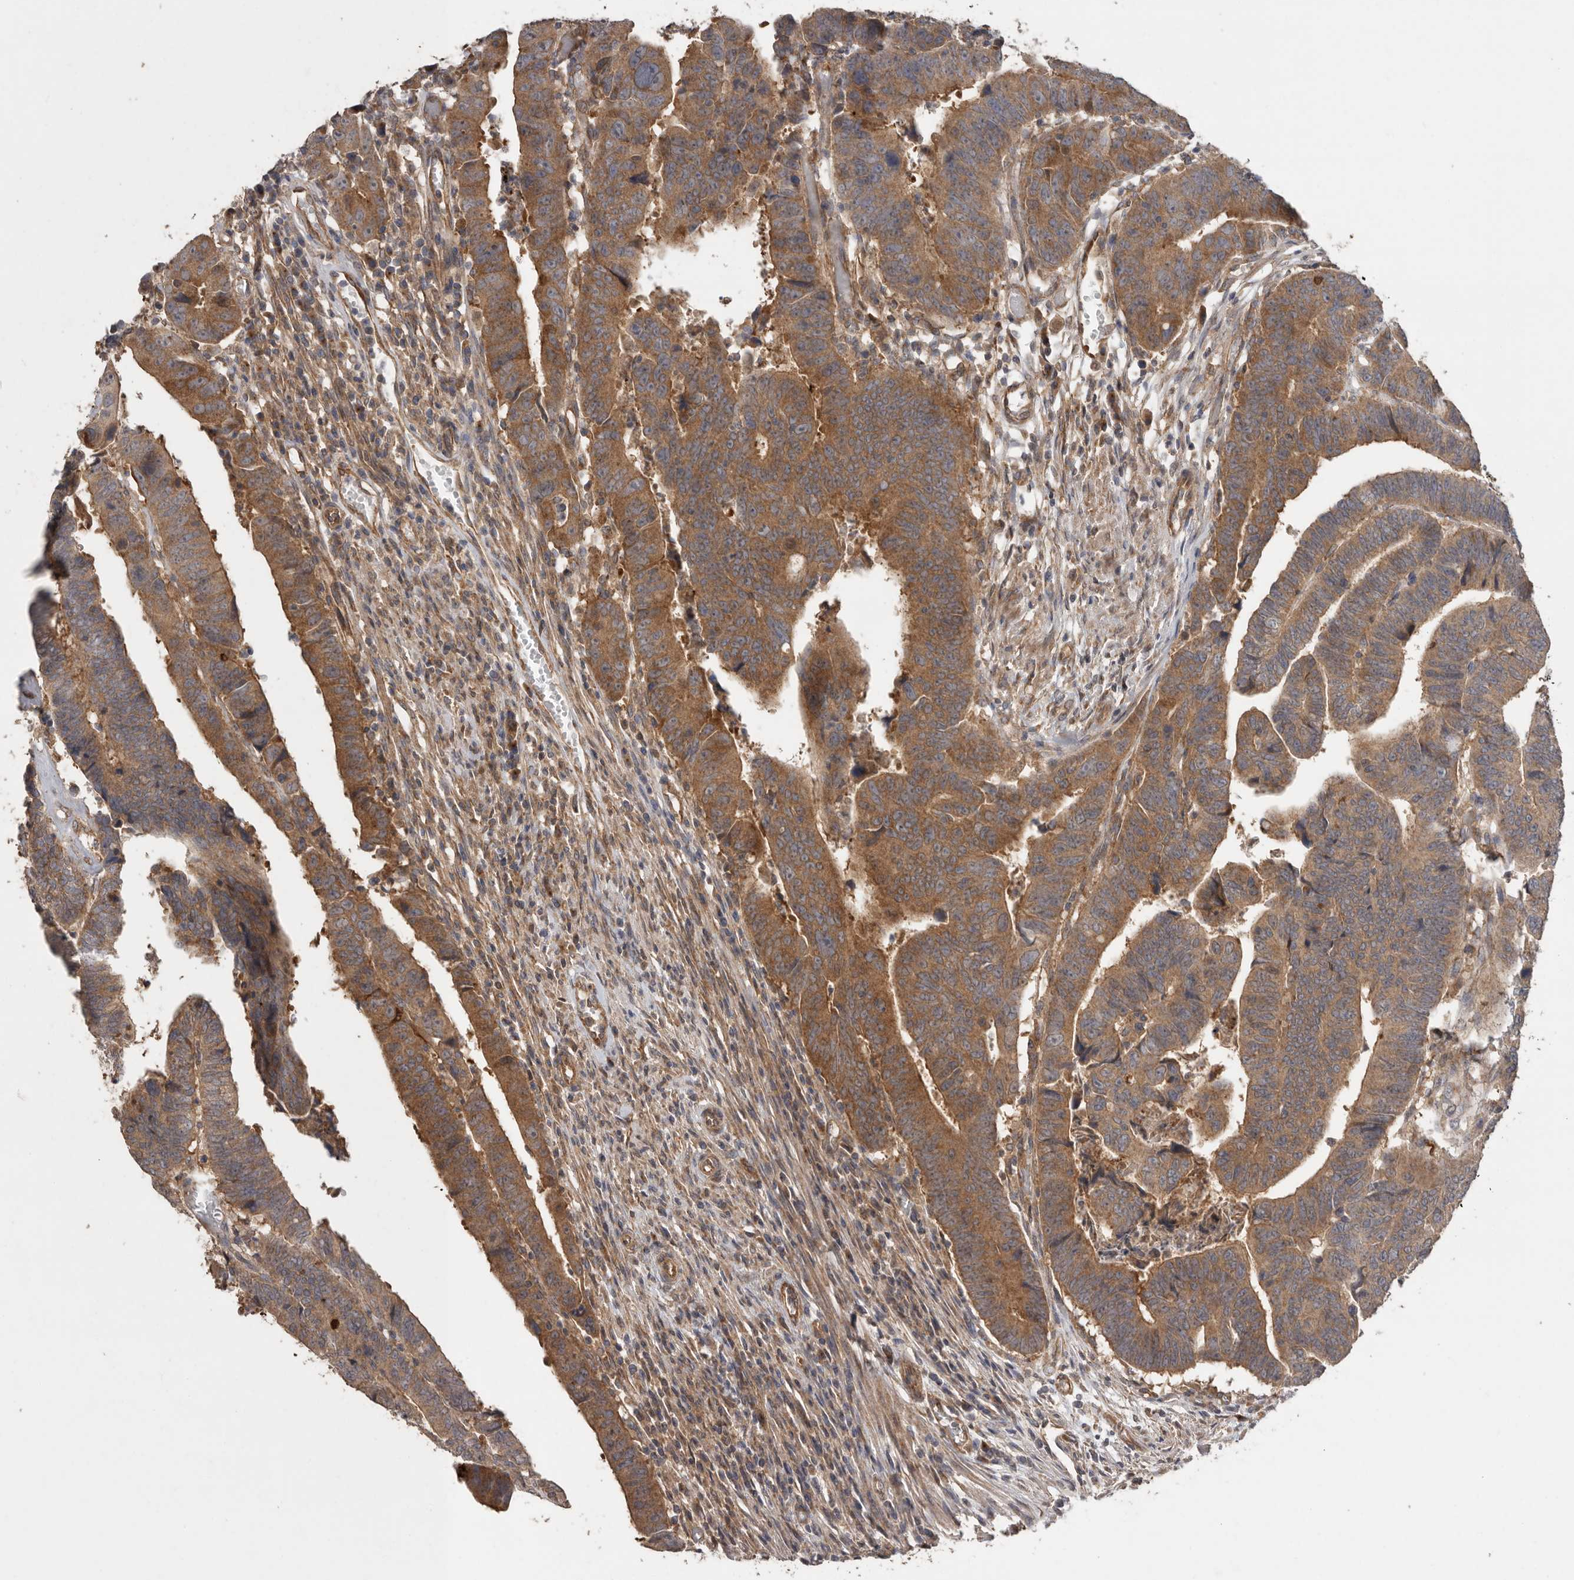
{"staining": {"intensity": "moderate", "quantity": ">75%", "location": "cytoplasmic/membranous"}, "tissue": "colorectal cancer", "cell_type": "Tumor cells", "image_type": "cancer", "snomed": [{"axis": "morphology", "description": "Adenocarcinoma, NOS"}, {"axis": "topography", "description": "Rectum"}], "caption": "Protein positivity by immunohistochemistry (IHC) displays moderate cytoplasmic/membranous positivity in approximately >75% of tumor cells in adenocarcinoma (colorectal).", "gene": "PODXL2", "patient": {"sex": "female", "age": 65}}